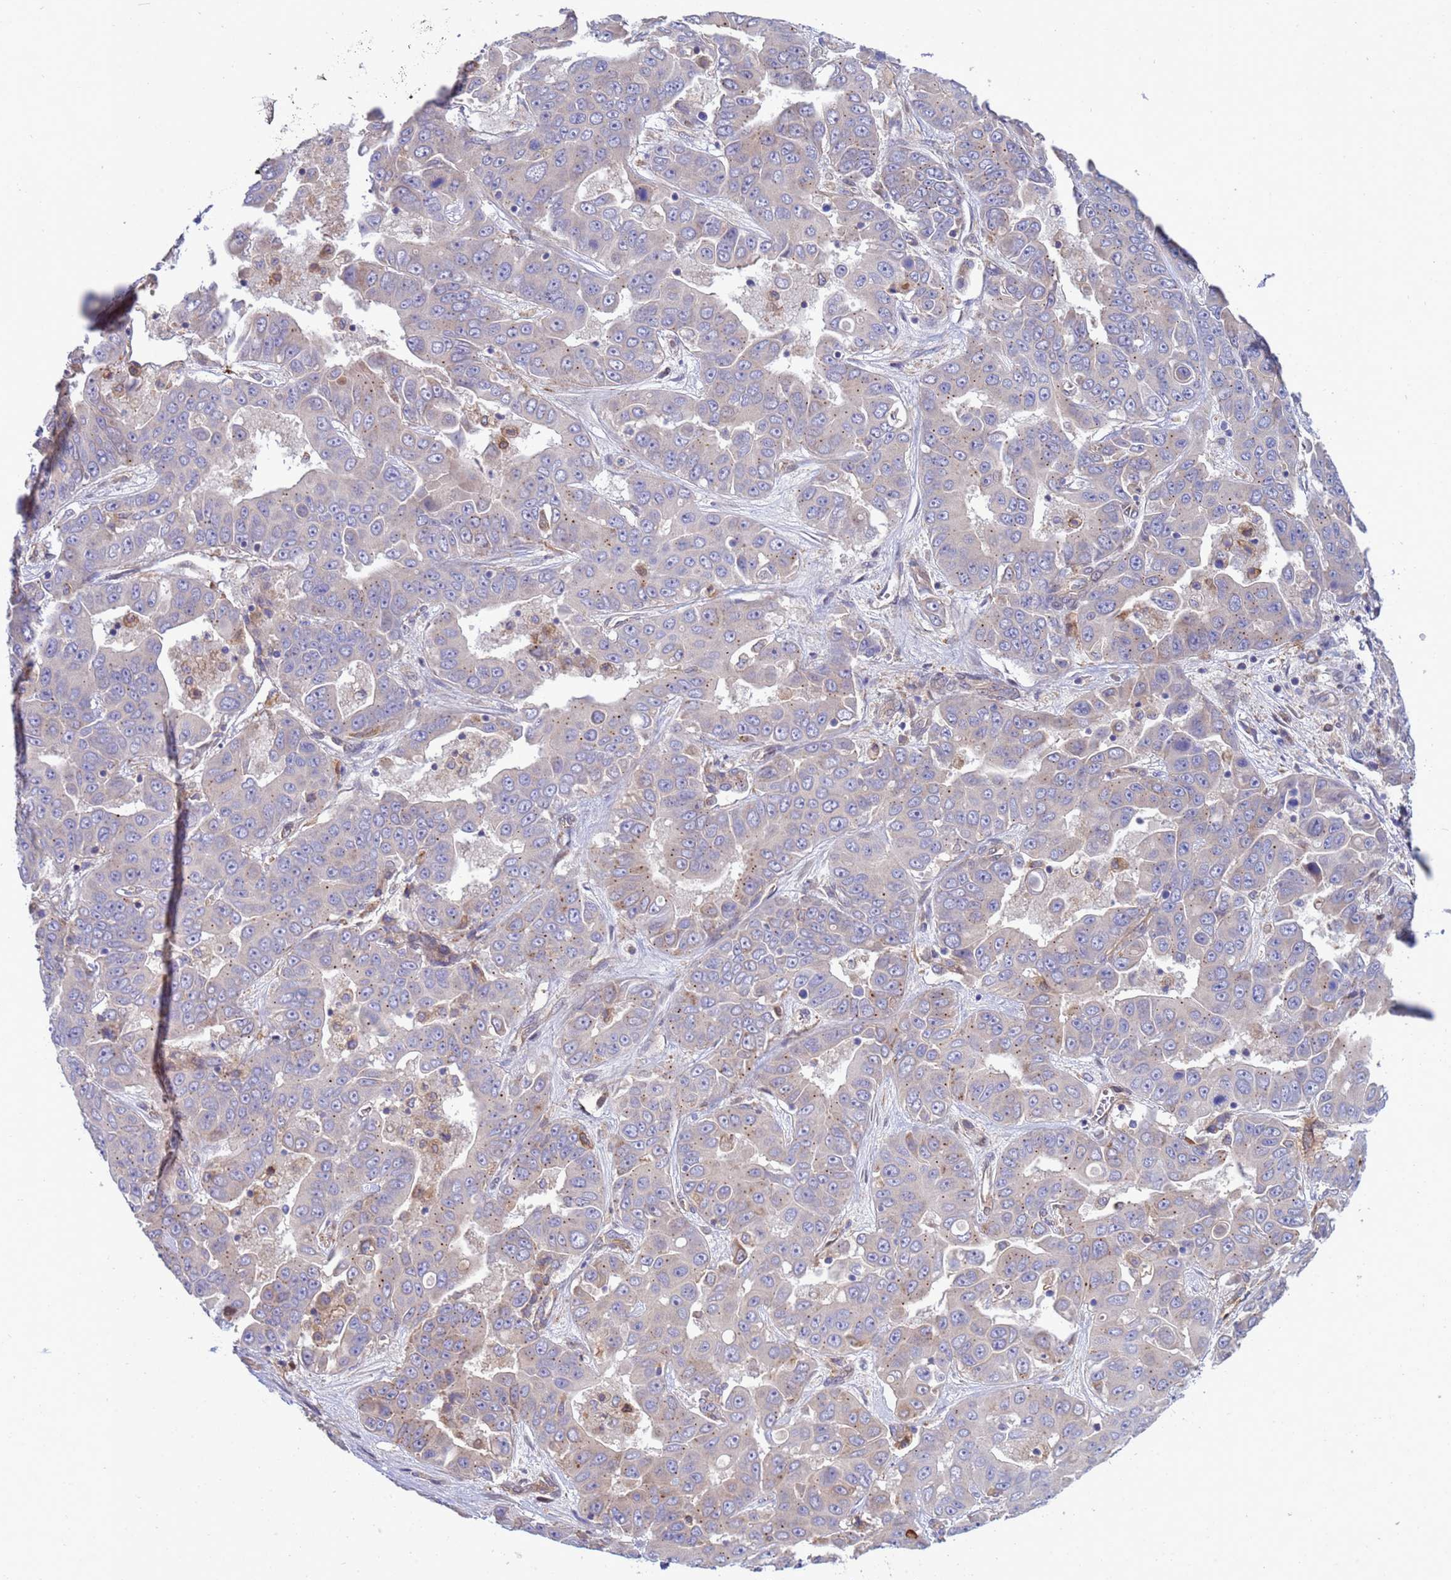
{"staining": {"intensity": "negative", "quantity": "none", "location": "none"}, "tissue": "liver cancer", "cell_type": "Tumor cells", "image_type": "cancer", "snomed": [{"axis": "morphology", "description": "Cholangiocarcinoma"}, {"axis": "topography", "description": "Liver"}], "caption": "Liver cancer was stained to show a protein in brown. There is no significant positivity in tumor cells.", "gene": "RAPGEF4", "patient": {"sex": "female", "age": 52}}